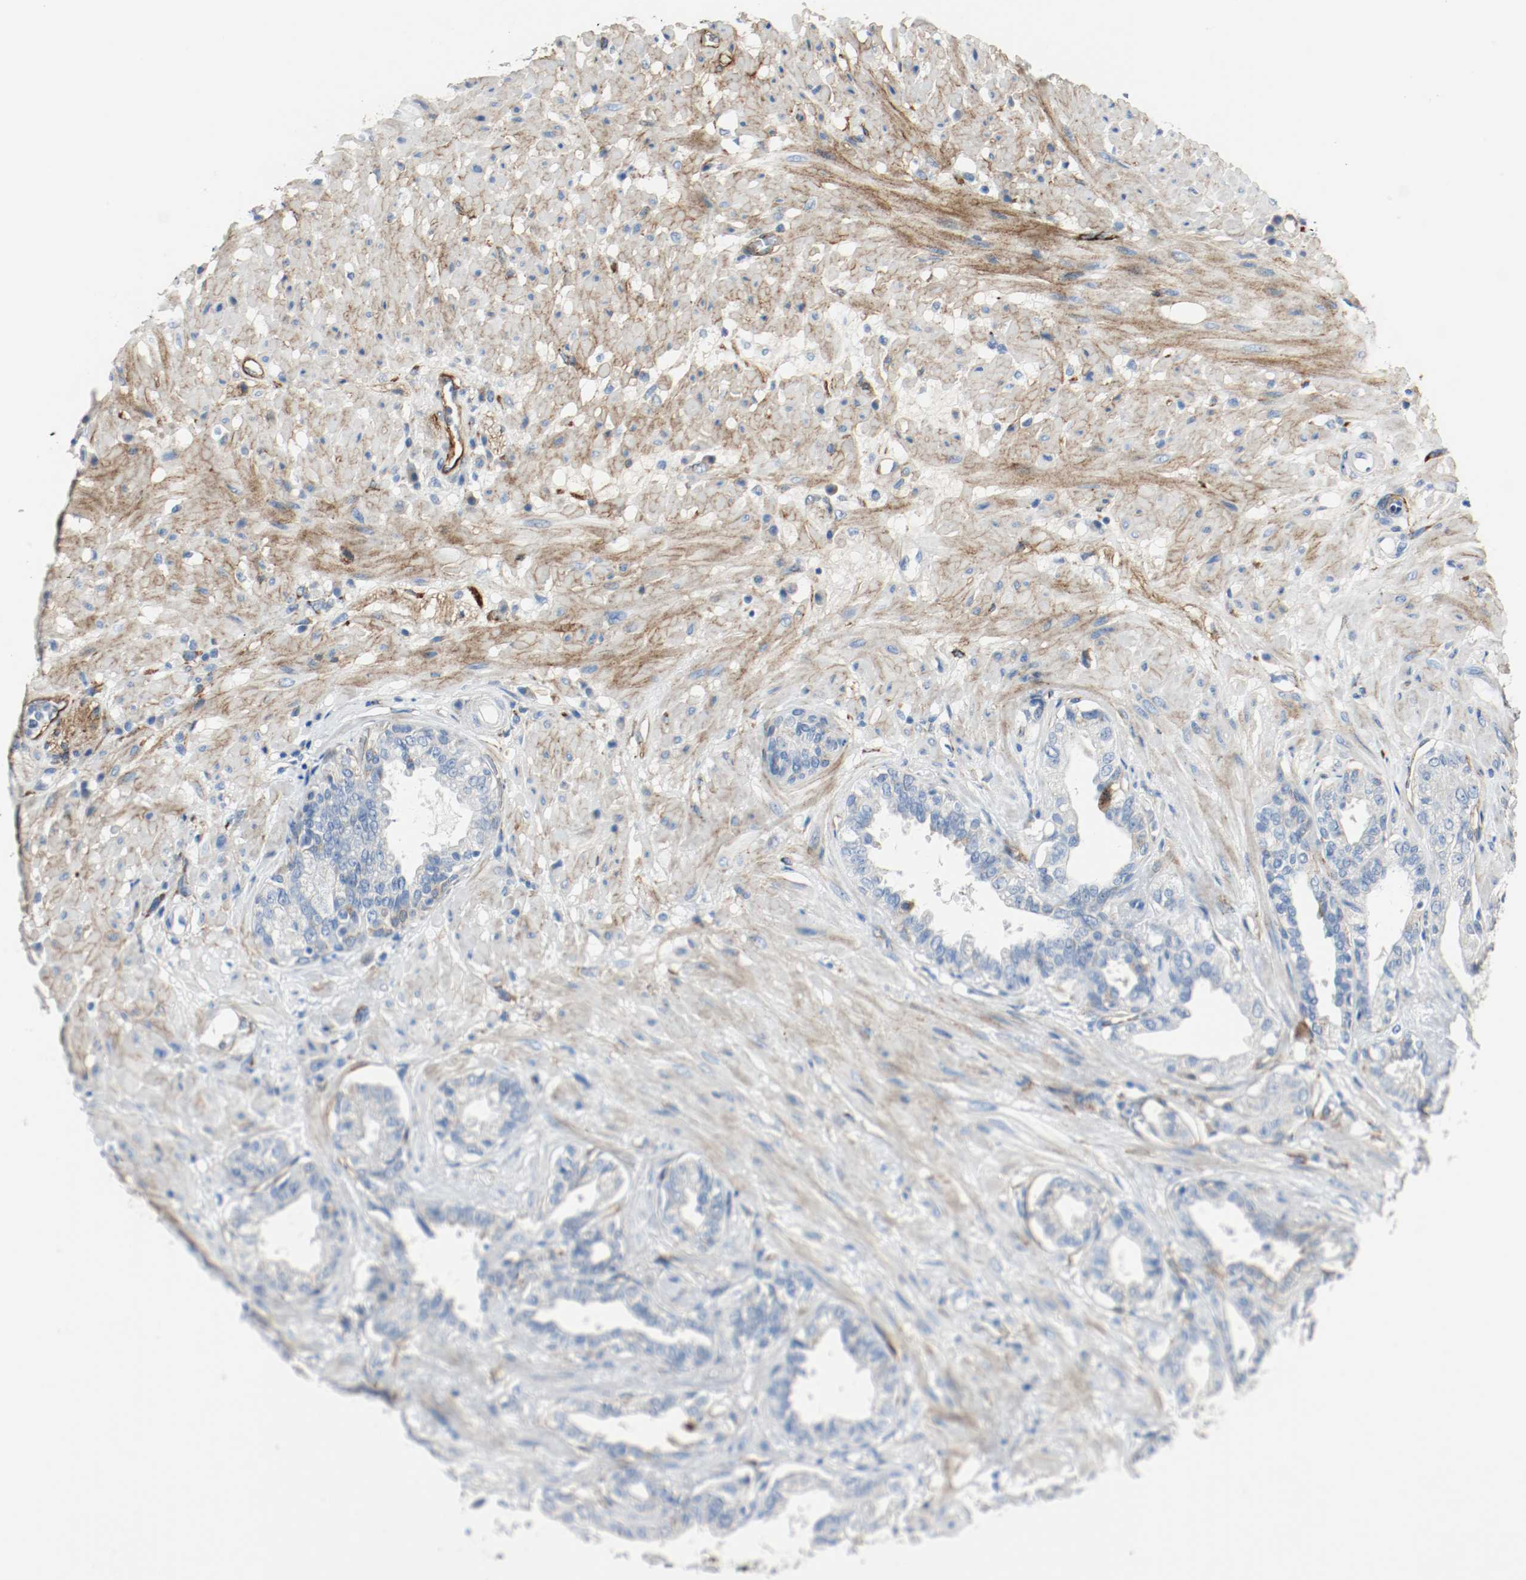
{"staining": {"intensity": "negative", "quantity": "none", "location": "none"}, "tissue": "seminal vesicle", "cell_type": "Glandular cells", "image_type": "normal", "snomed": [{"axis": "morphology", "description": "Normal tissue, NOS"}, {"axis": "topography", "description": "Seminal veicle"}], "caption": "Immunohistochemistry micrograph of unremarkable seminal vesicle: seminal vesicle stained with DAB (3,3'-diaminobenzidine) exhibits no significant protein positivity in glandular cells.", "gene": "LAMB1", "patient": {"sex": "male", "age": 61}}